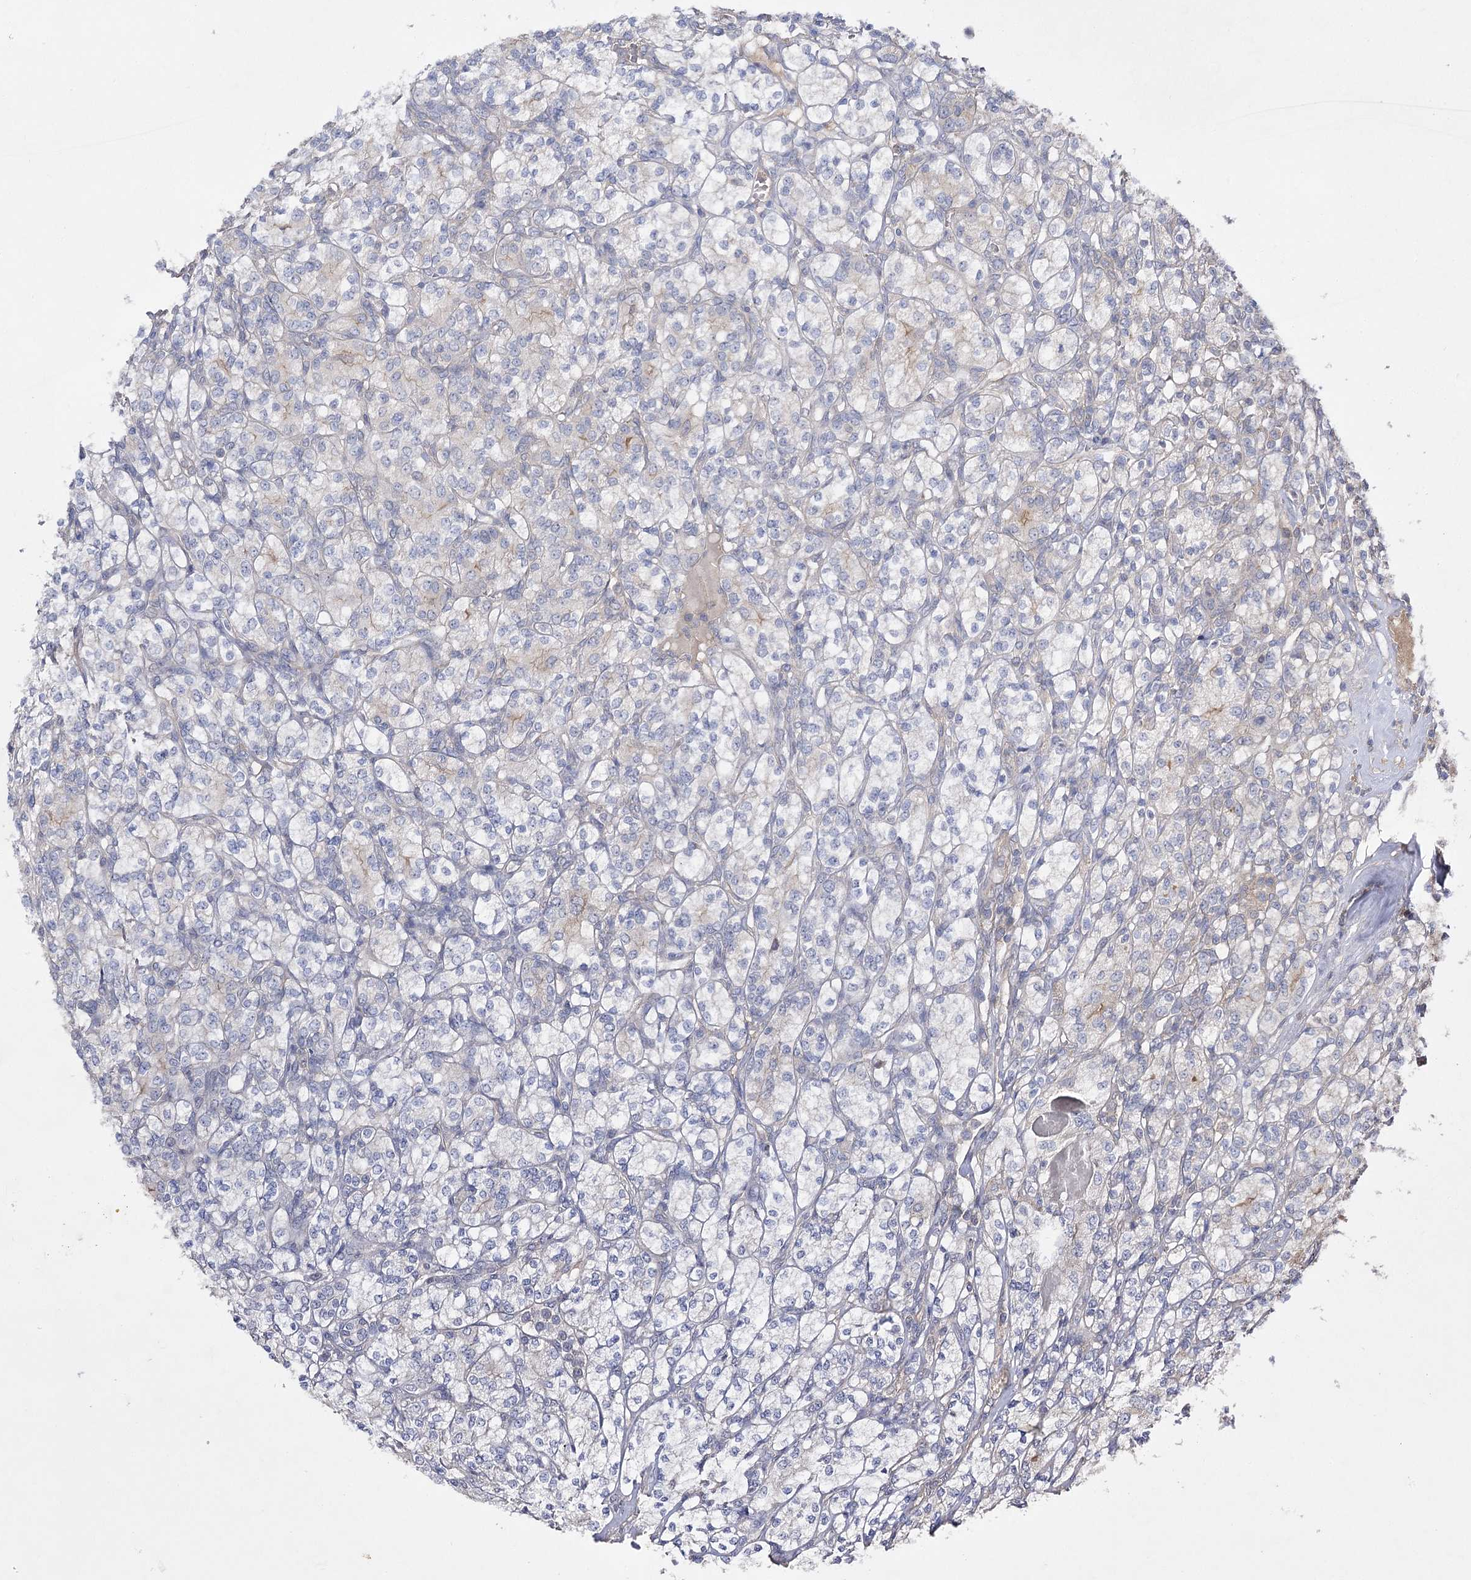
{"staining": {"intensity": "negative", "quantity": "none", "location": "none"}, "tissue": "renal cancer", "cell_type": "Tumor cells", "image_type": "cancer", "snomed": [{"axis": "morphology", "description": "Adenocarcinoma, NOS"}, {"axis": "topography", "description": "Kidney"}], "caption": "Renal cancer (adenocarcinoma) stained for a protein using immunohistochemistry displays no staining tumor cells.", "gene": "BCR", "patient": {"sex": "male", "age": 77}}